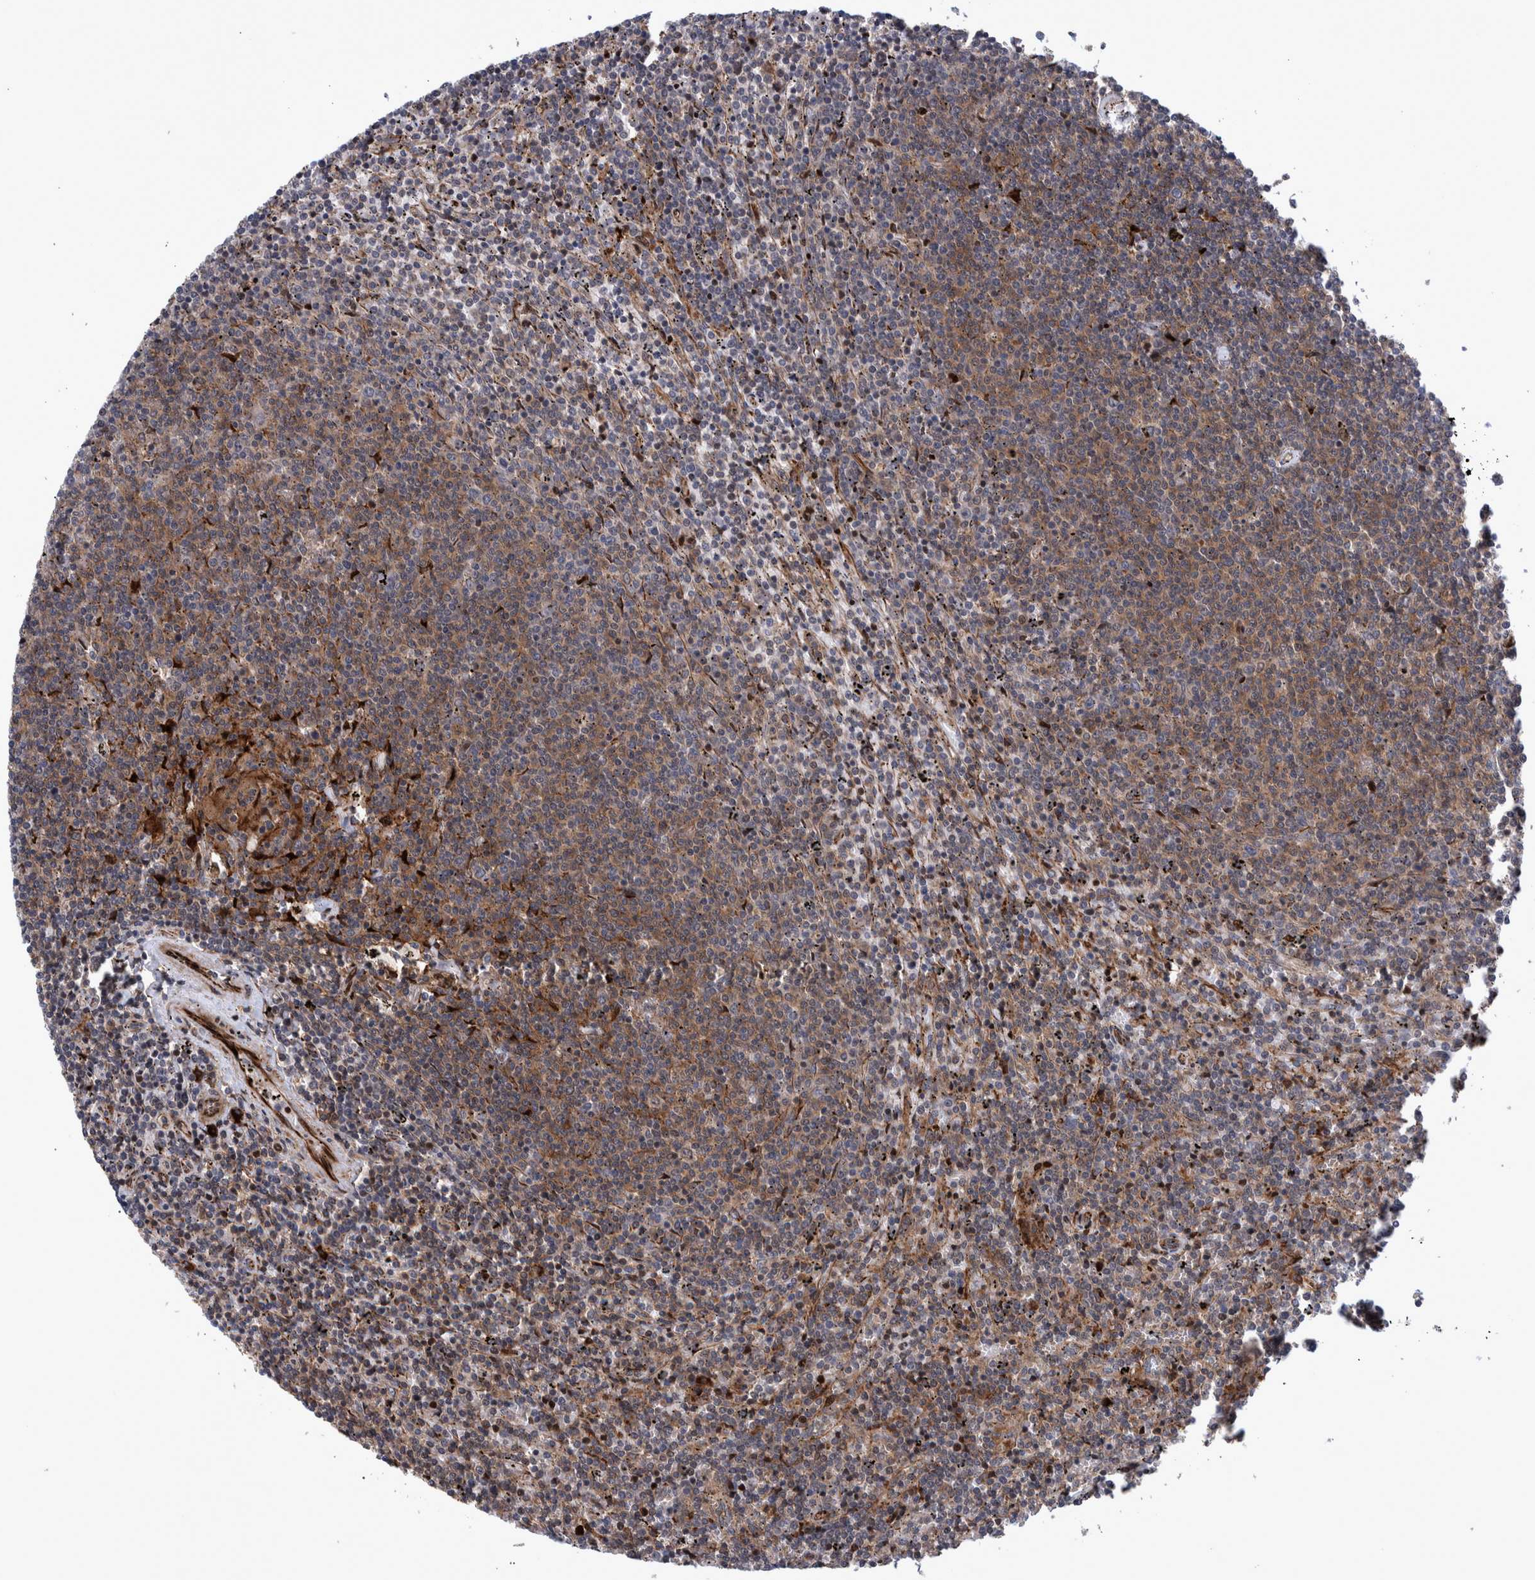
{"staining": {"intensity": "moderate", "quantity": ">75%", "location": "cytoplasmic/membranous"}, "tissue": "lymphoma", "cell_type": "Tumor cells", "image_type": "cancer", "snomed": [{"axis": "morphology", "description": "Malignant lymphoma, non-Hodgkin's type, Low grade"}, {"axis": "topography", "description": "Spleen"}], "caption": "Immunohistochemistry histopathology image of neoplastic tissue: lymphoma stained using immunohistochemistry (IHC) exhibits medium levels of moderate protein expression localized specifically in the cytoplasmic/membranous of tumor cells, appearing as a cytoplasmic/membranous brown color.", "gene": "SHISA6", "patient": {"sex": "female", "age": 50}}